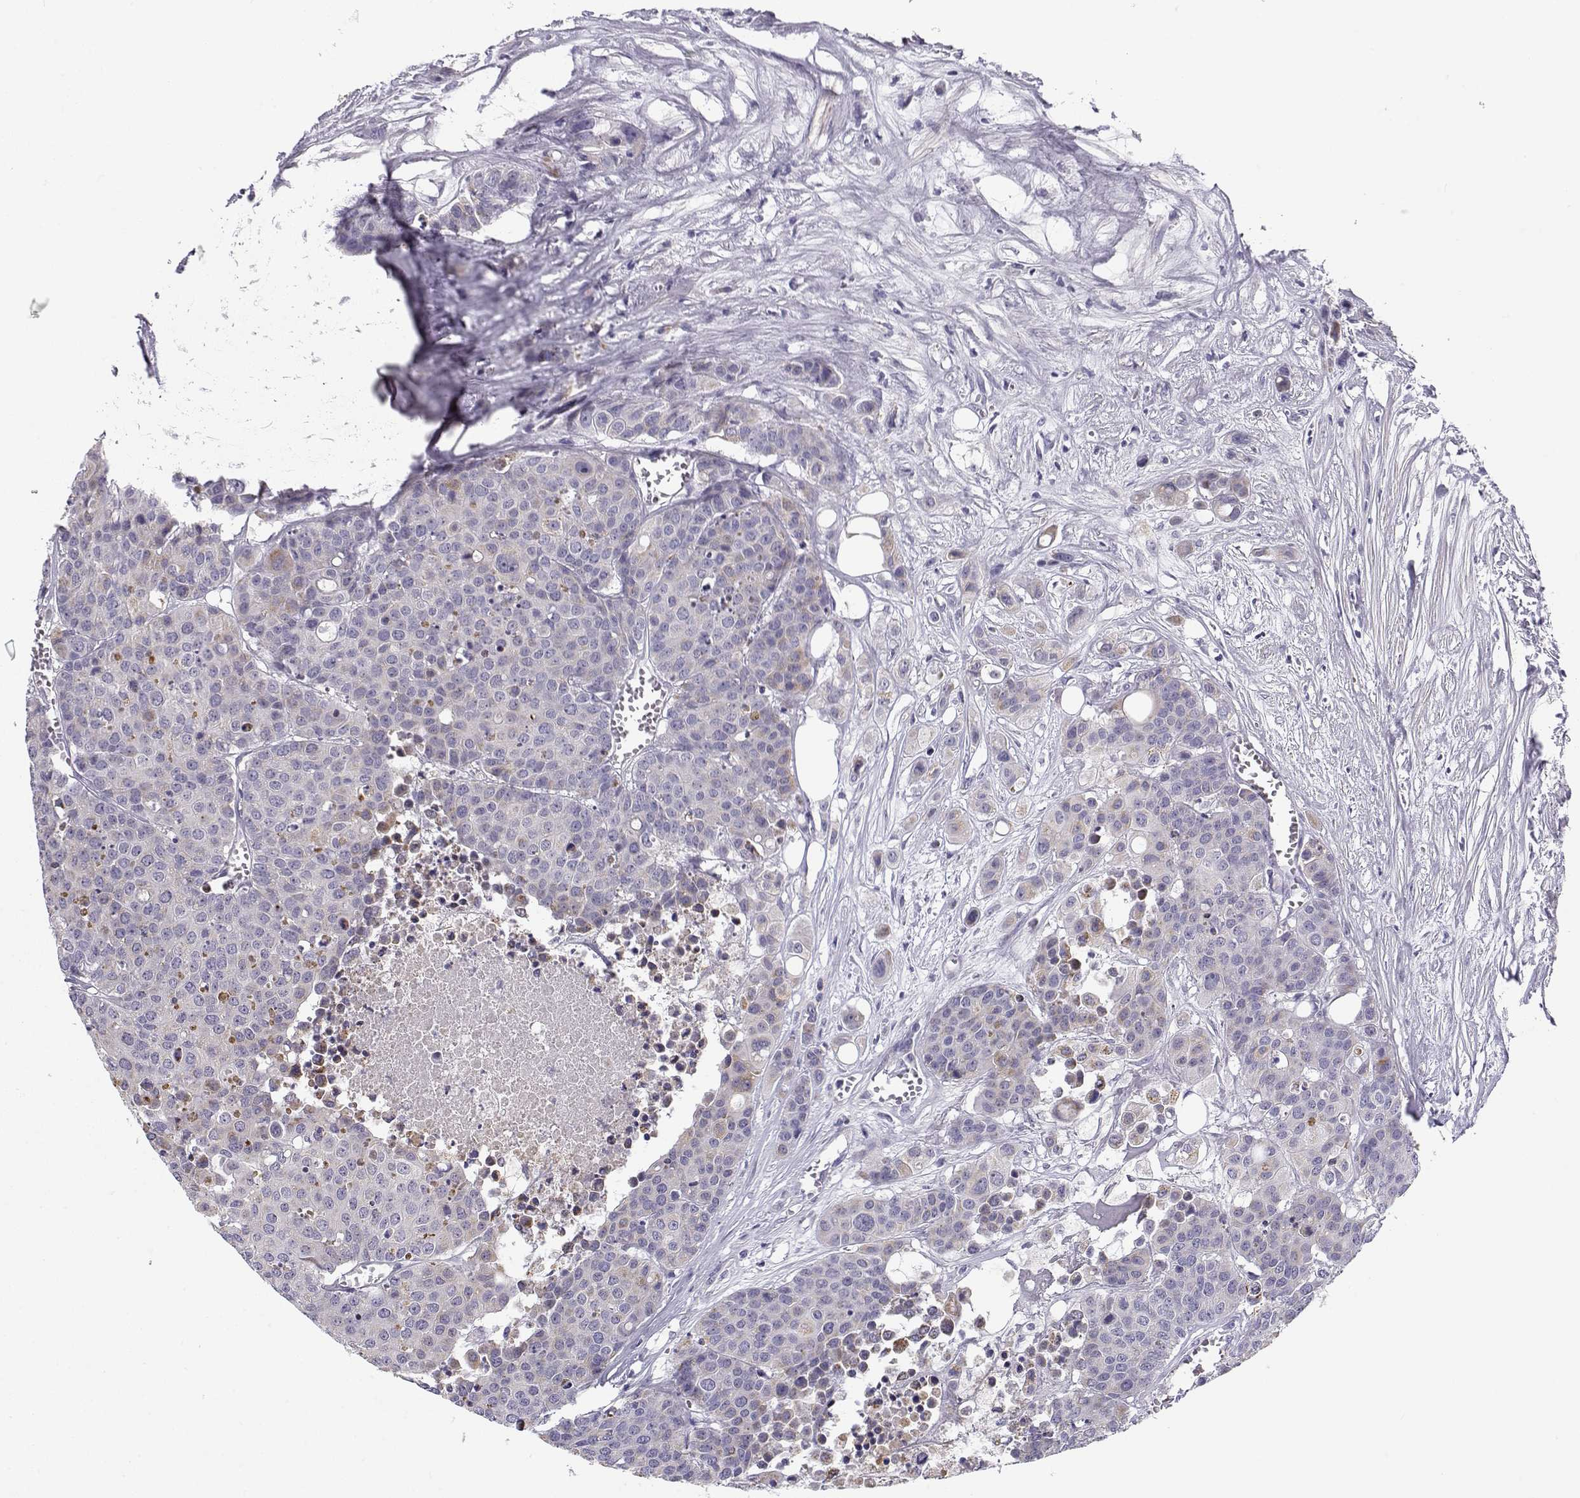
{"staining": {"intensity": "weak", "quantity": "<25%", "location": "cytoplasmic/membranous"}, "tissue": "carcinoid", "cell_type": "Tumor cells", "image_type": "cancer", "snomed": [{"axis": "morphology", "description": "Carcinoid, malignant, NOS"}, {"axis": "topography", "description": "Colon"}], "caption": "This is an immunohistochemistry (IHC) micrograph of human carcinoid. There is no positivity in tumor cells.", "gene": "CREB3L3", "patient": {"sex": "male", "age": 81}}